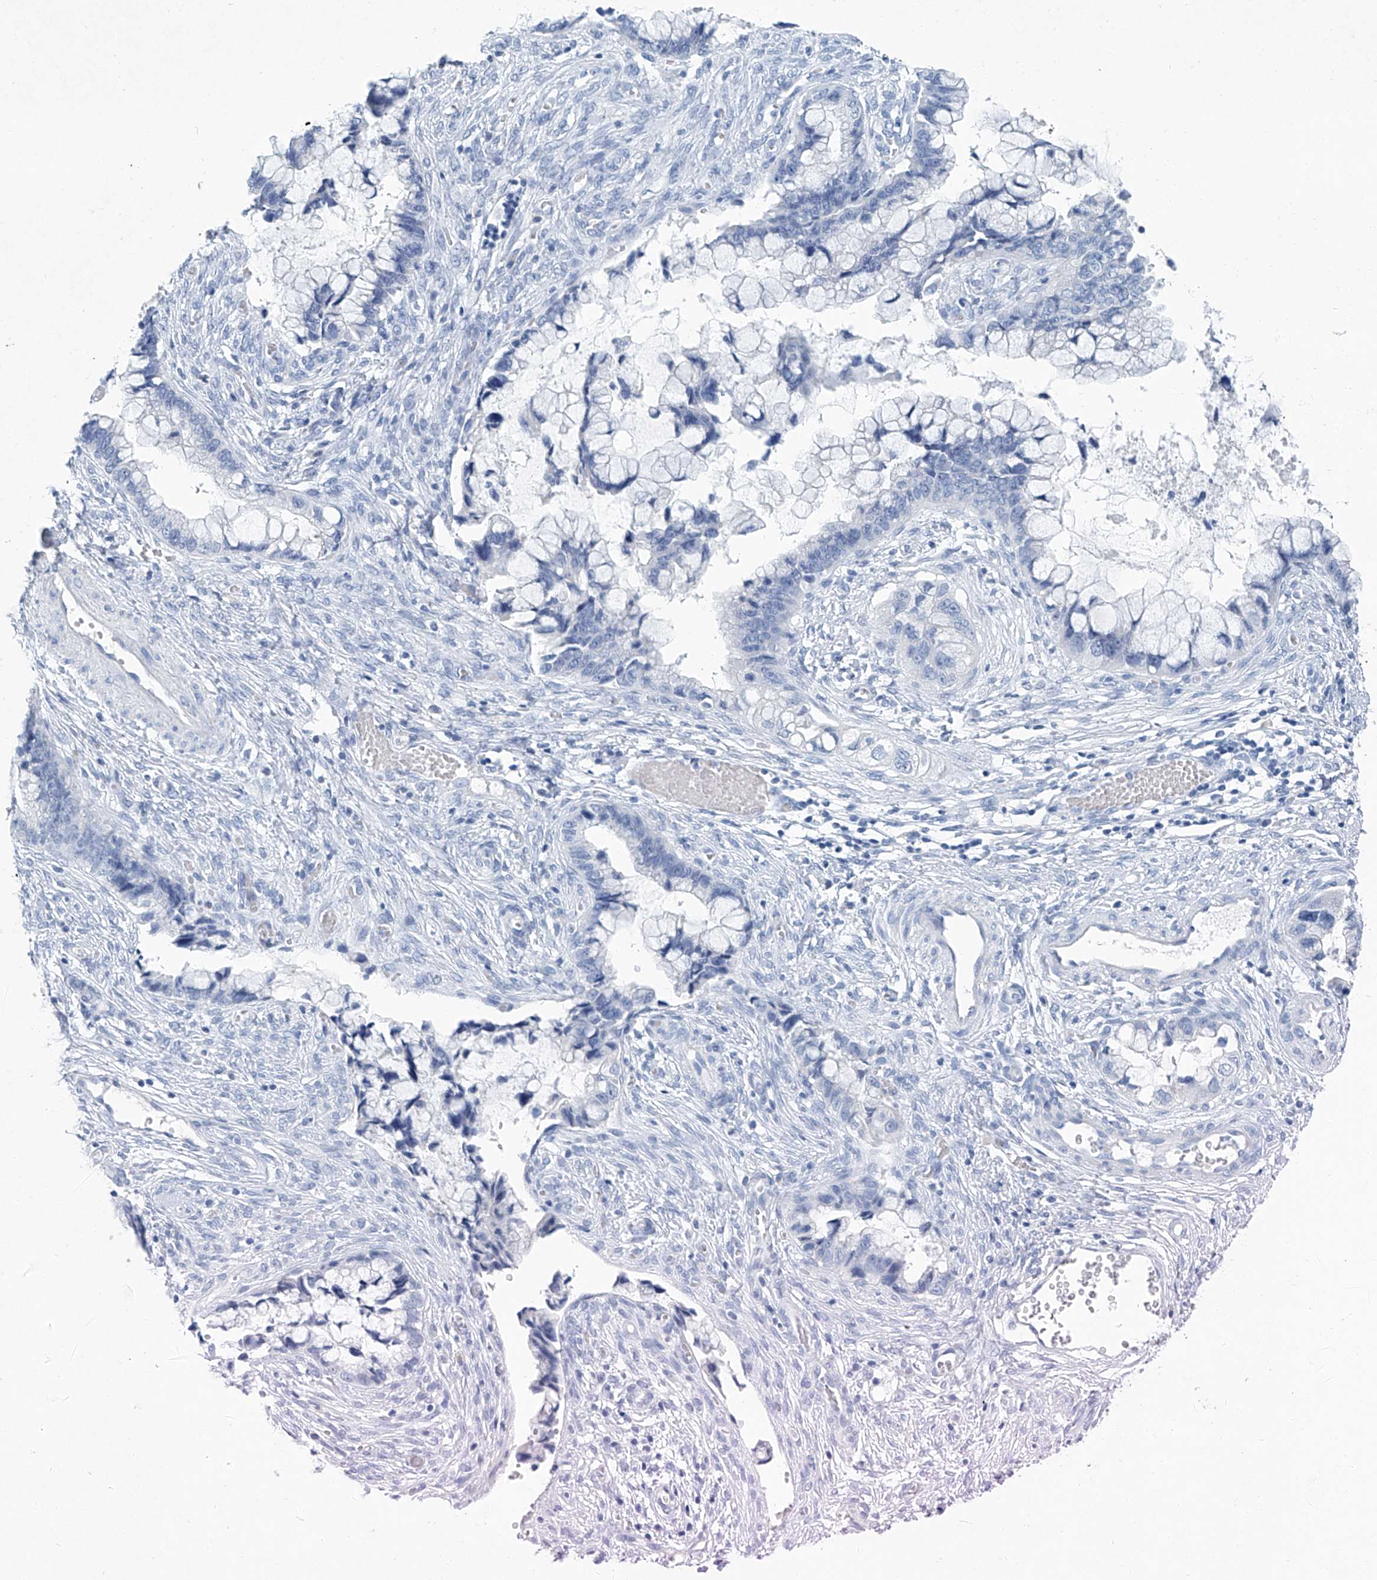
{"staining": {"intensity": "negative", "quantity": "none", "location": "none"}, "tissue": "cervical cancer", "cell_type": "Tumor cells", "image_type": "cancer", "snomed": [{"axis": "morphology", "description": "Adenocarcinoma, NOS"}, {"axis": "topography", "description": "Cervix"}], "caption": "Tumor cells show no significant protein staining in cervical cancer.", "gene": "CYP2A7", "patient": {"sex": "female", "age": 44}}